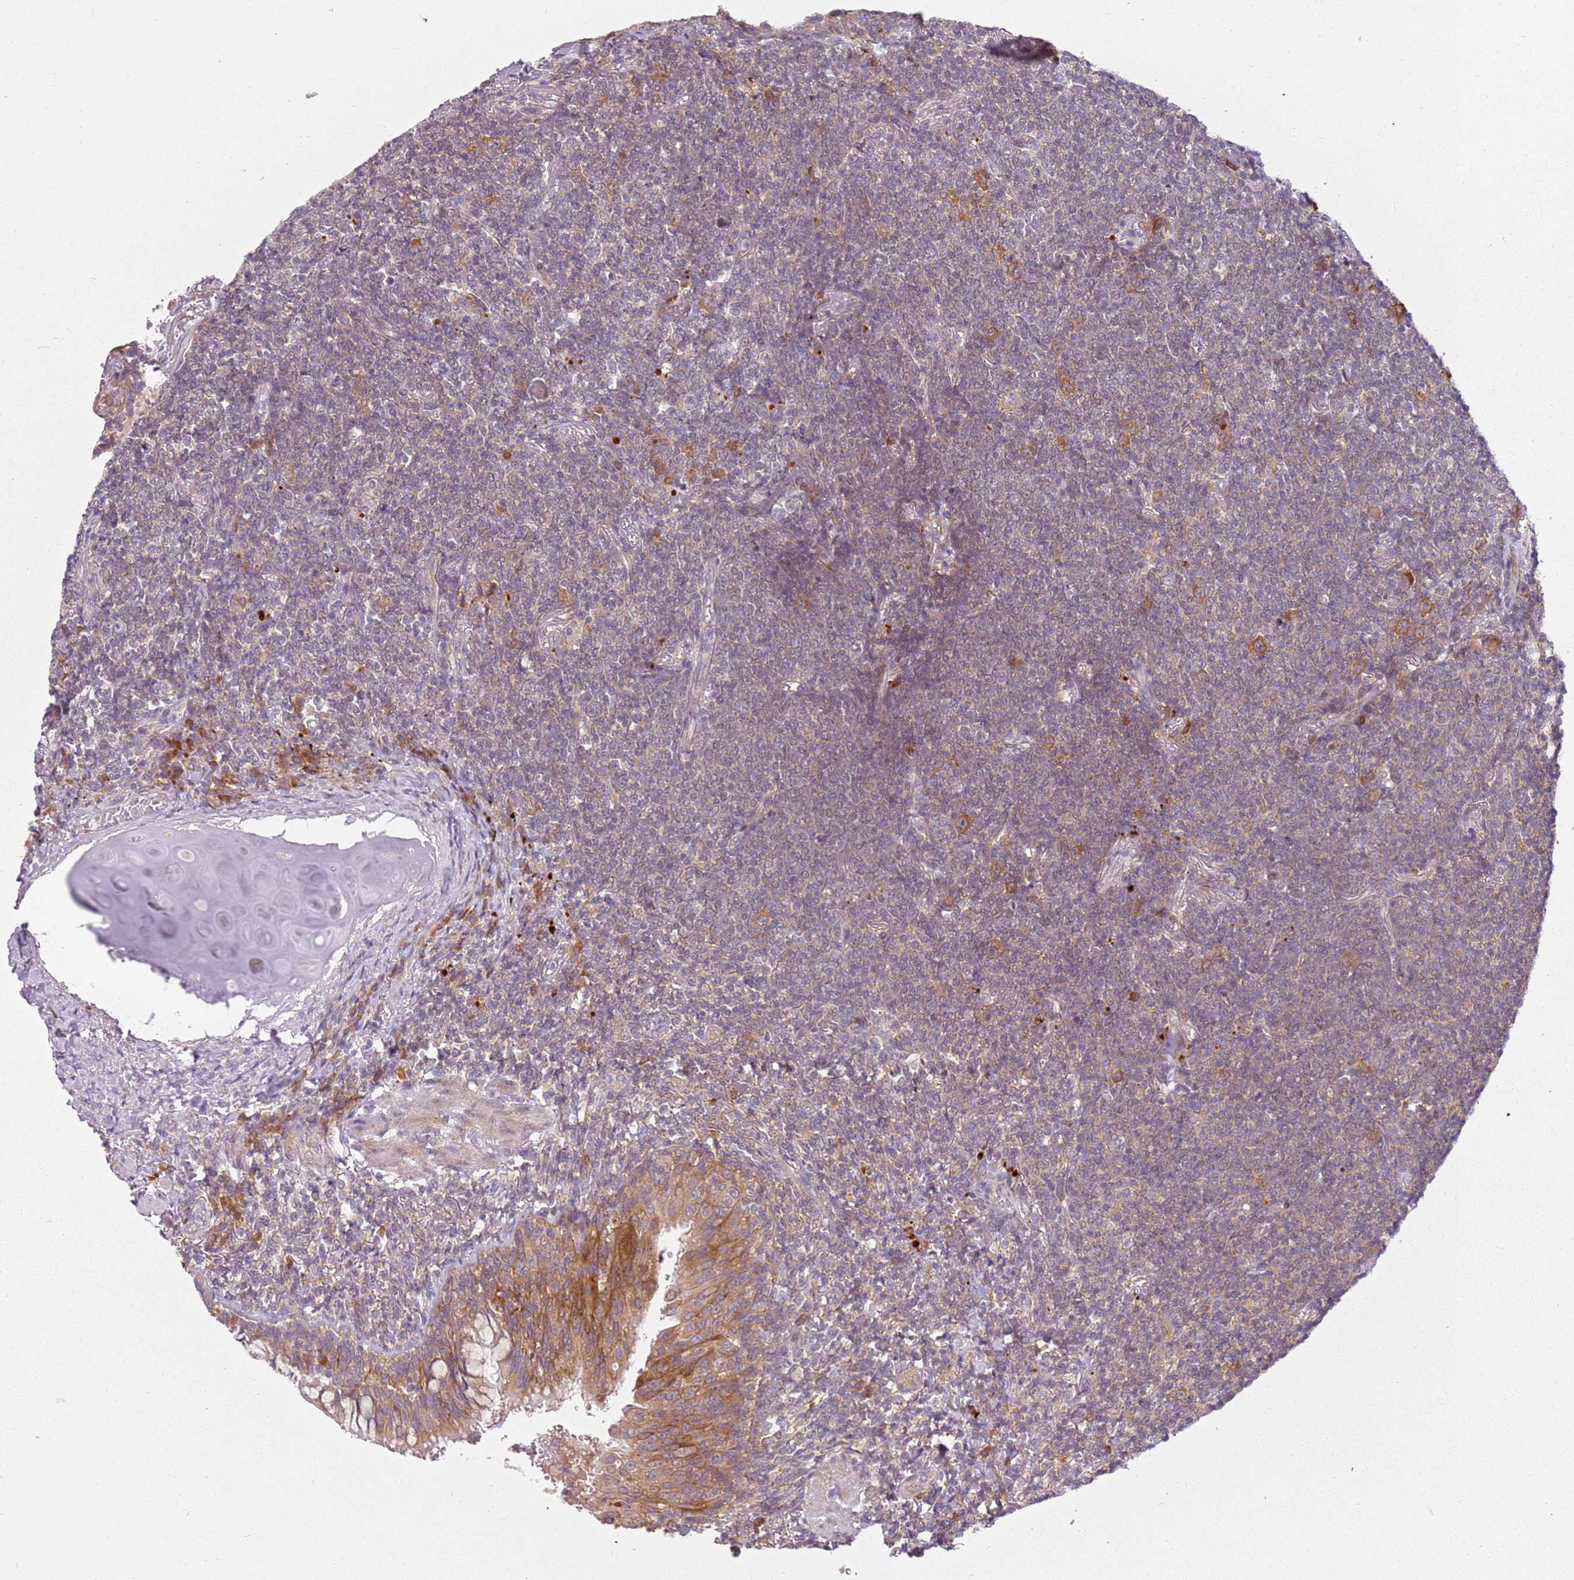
{"staining": {"intensity": "weak", "quantity": "25%-75%", "location": "cytoplasmic/membranous"}, "tissue": "lymphoma", "cell_type": "Tumor cells", "image_type": "cancer", "snomed": [{"axis": "morphology", "description": "Malignant lymphoma, non-Hodgkin's type, Low grade"}, {"axis": "topography", "description": "Lung"}], "caption": "Immunohistochemical staining of human malignant lymphoma, non-Hodgkin's type (low-grade) demonstrates low levels of weak cytoplasmic/membranous protein positivity in approximately 25%-75% of tumor cells.", "gene": "RPS28", "patient": {"sex": "female", "age": 71}}